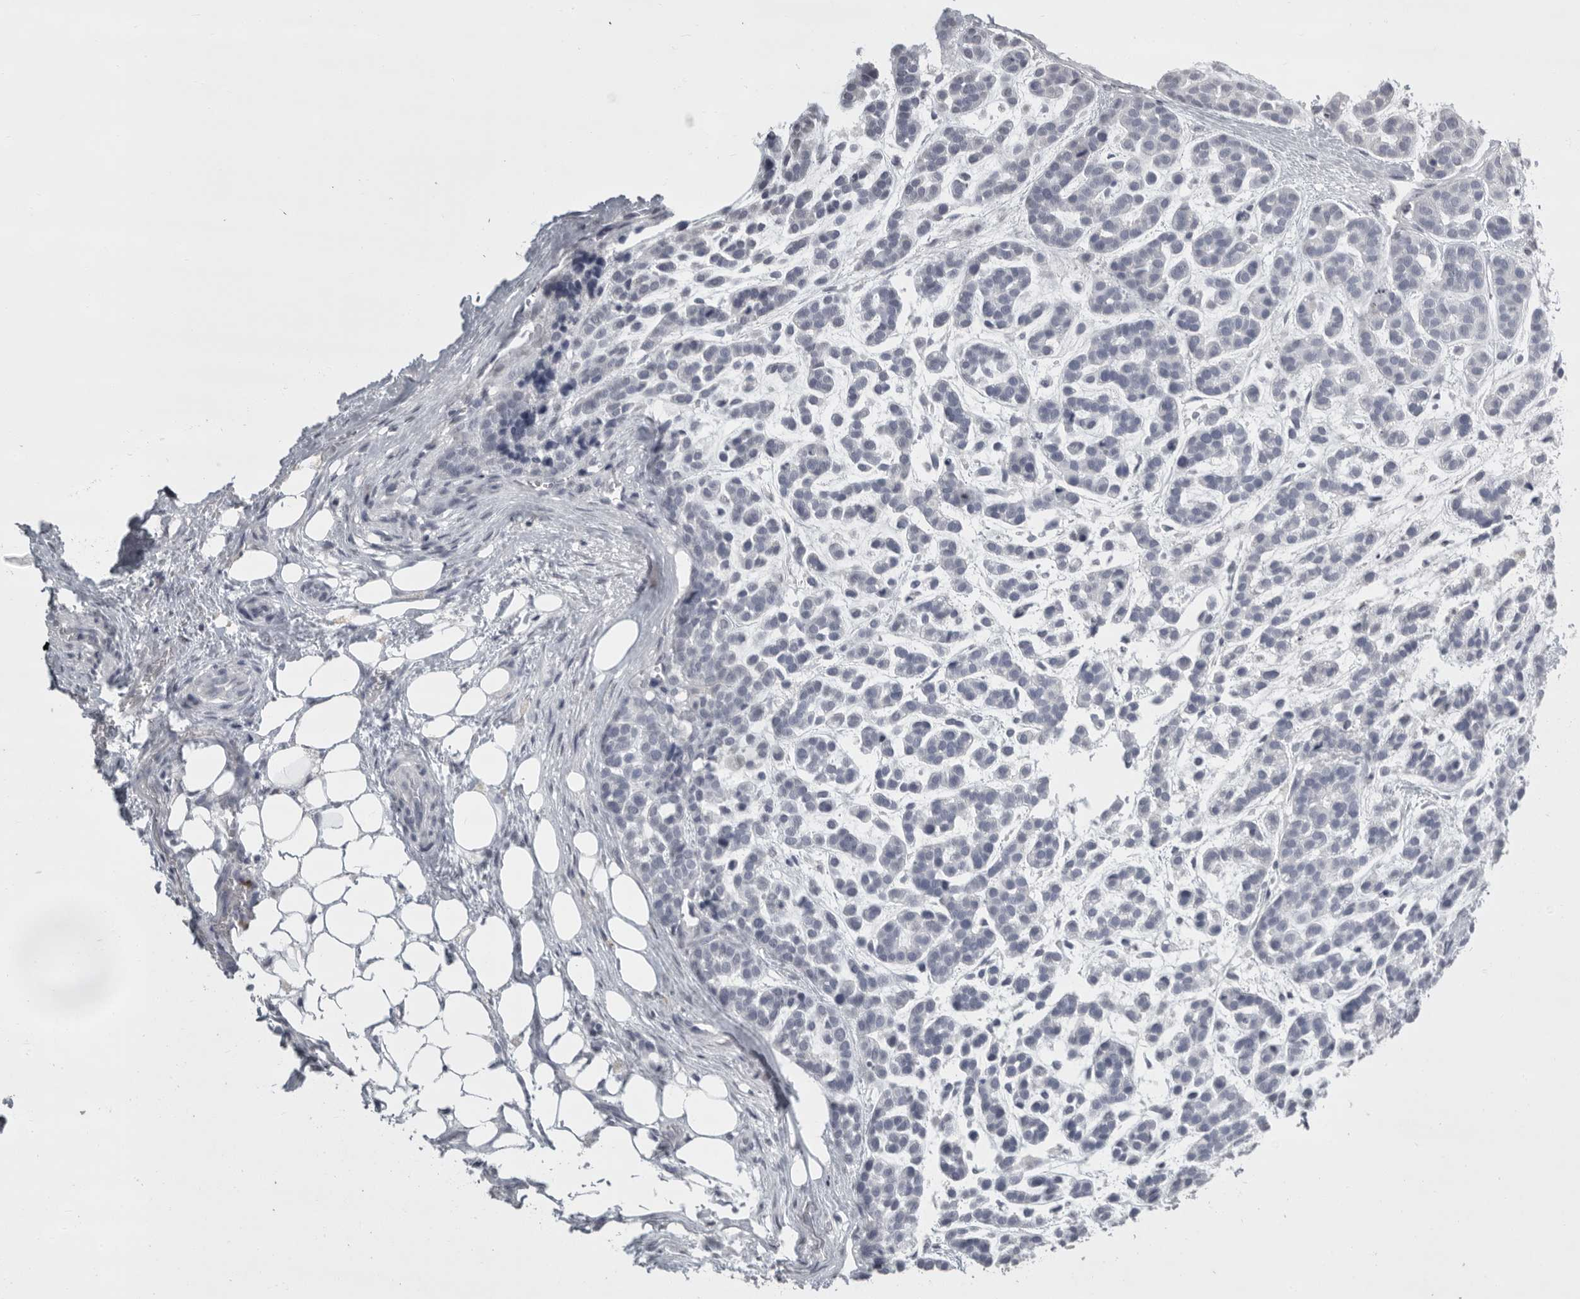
{"staining": {"intensity": "negative", "quantity": "none", "location": "none"}, "tissue": "head and neck cancer", "cell_type": "Tumor cells", "image_type": "cancer", "snomed": [{"axis": "morphology", "description": "Adenocarcinoma, NOS"}, {"axis": "morphology", "description": "Adenoma, NOS"}, {"axis": "topography", "description": "Head-Neck"}], "caption": "IHC image of head and neck cancer (adenocarcinoma) stained for a protein (brown), which displays no staining in tumor cells.", "gene": "GNLY", "patient": {"sex": "female", "age": 55}}